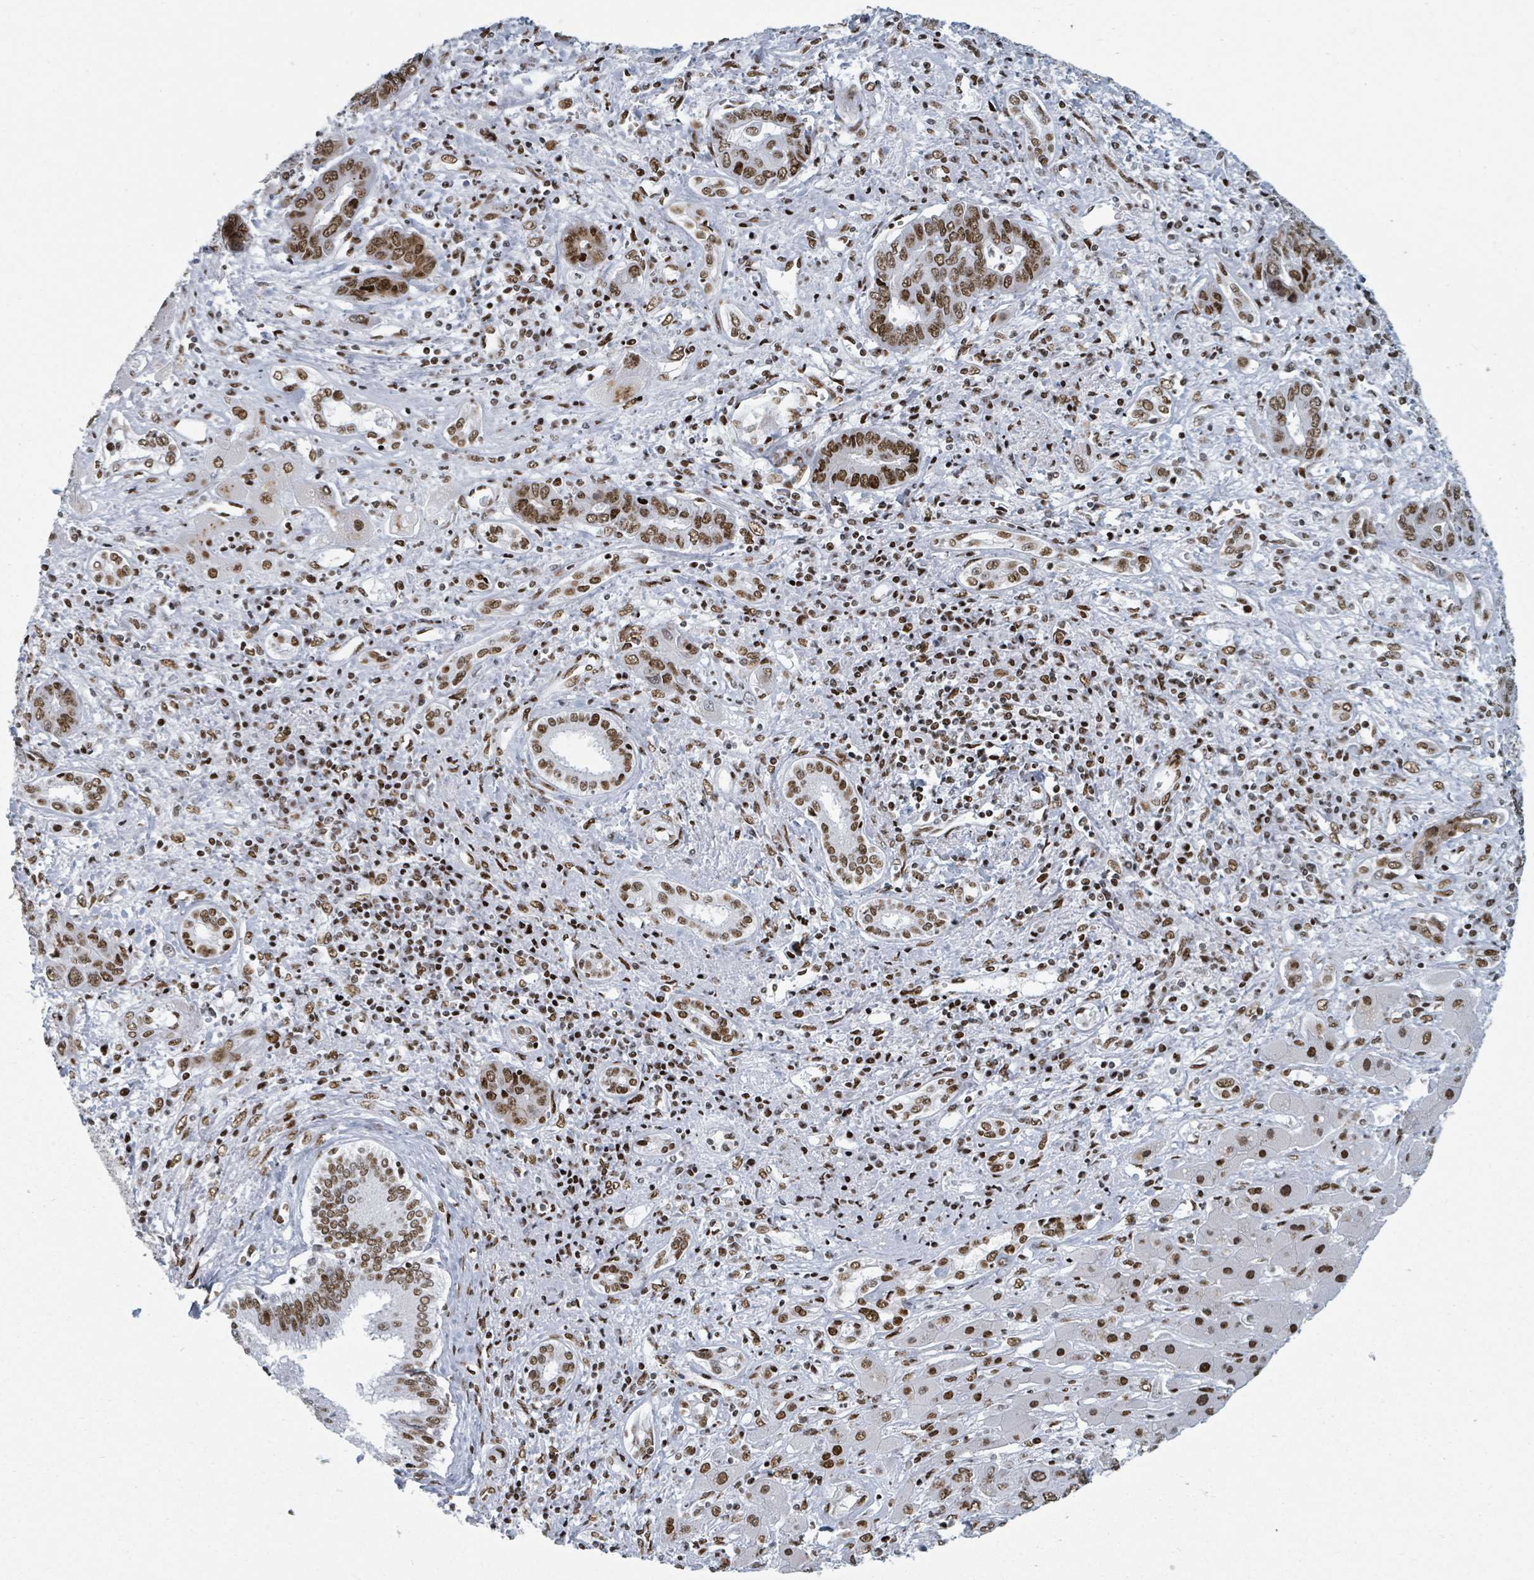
{"staining": {"intensity": "moderate", "quantity": ">75%", "location": "nuclear"}, "tissue": "liver cancer", "cell_type": "Tumor cells", "image_type": "cancer", "snomed": [{"axis": "morphology", "description": "Cholangiocarcinoma"}, {"axis": "topography", "description": "Liver"}], "caption": "Tumor cells exhibit medium levels of moderate nuclear staining in approximately >75% of cells in cholangiocarcinoma (liver).", "gene": "DHX16", "patient": {"sex": "male", "age": 67}}